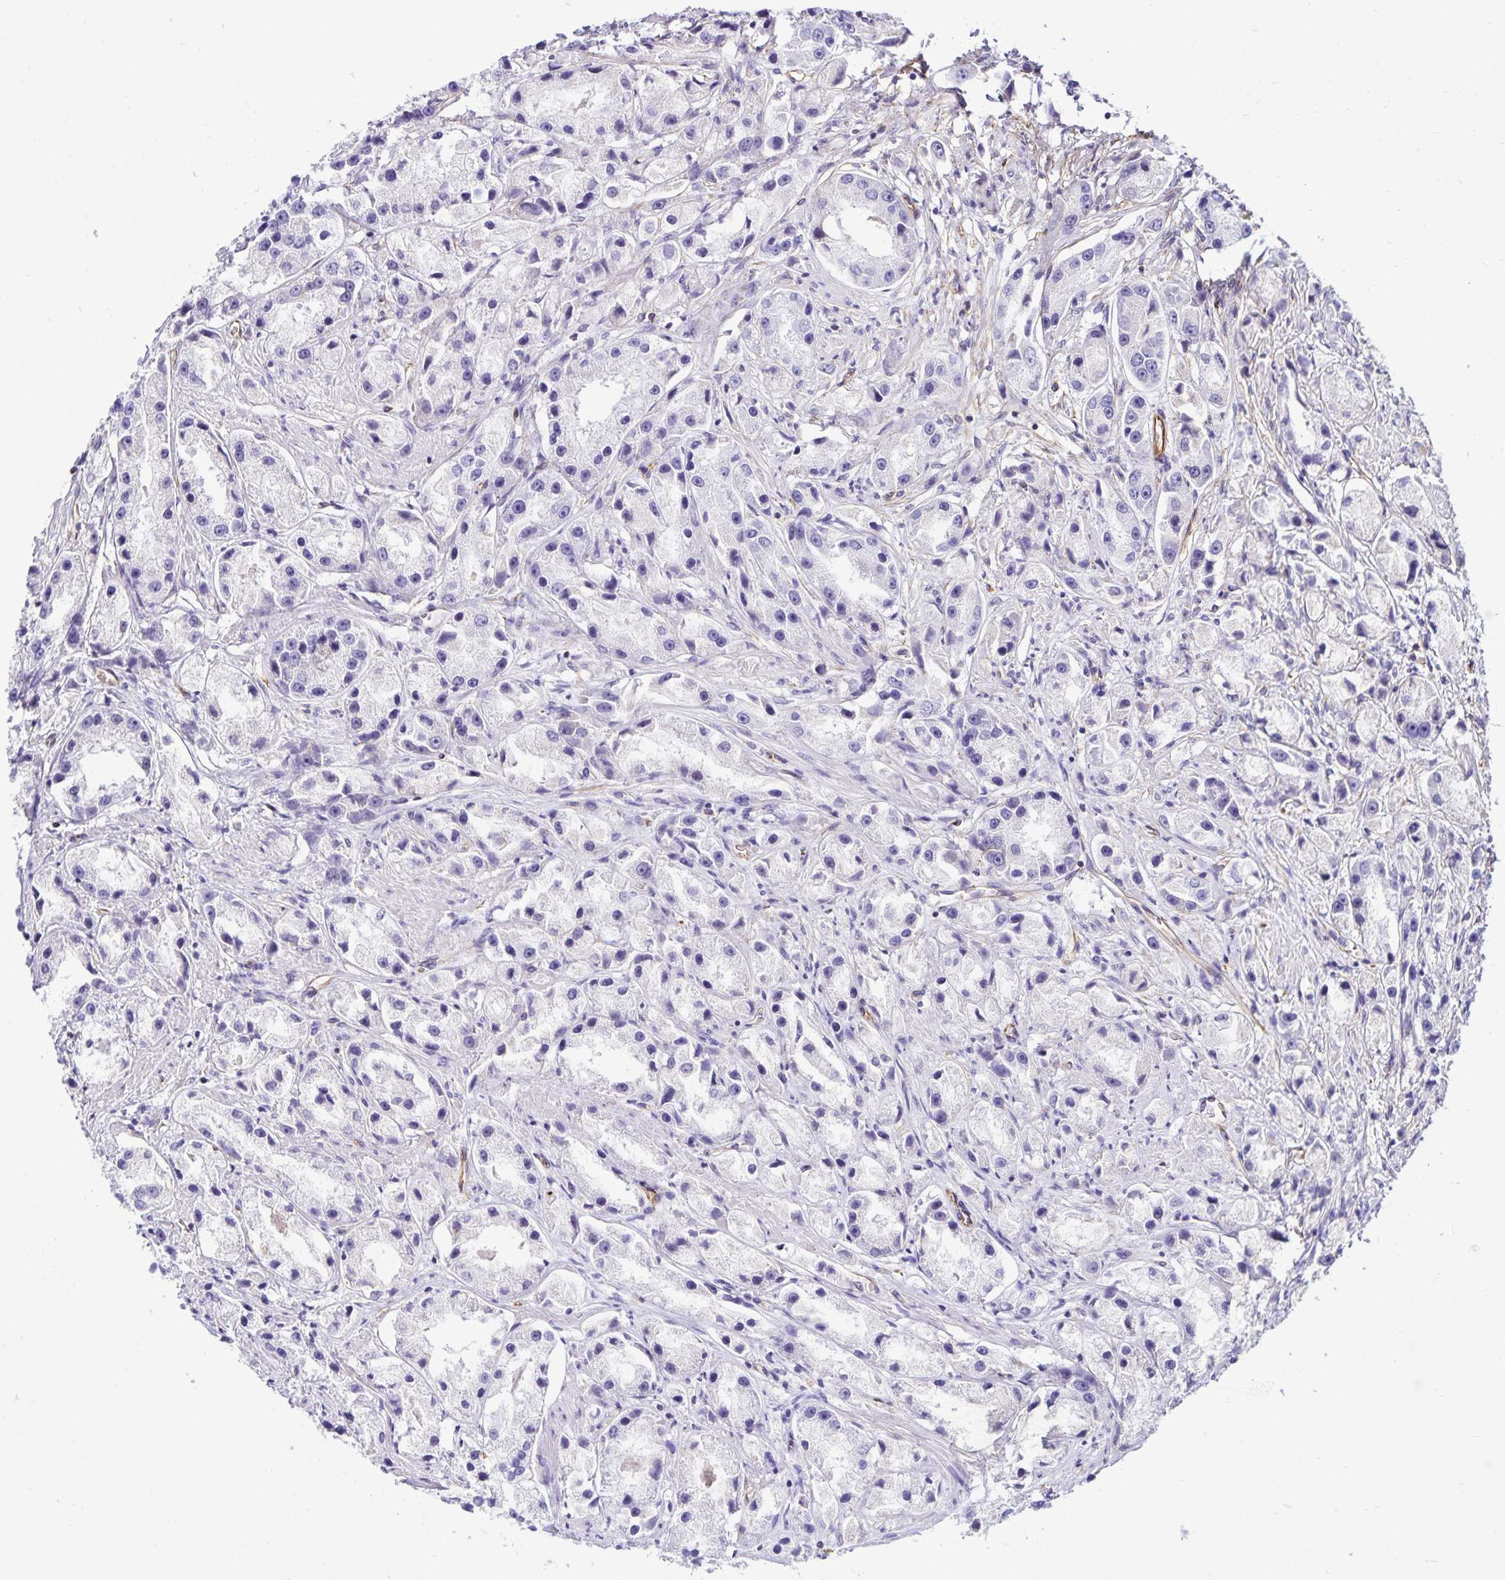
{"staining": {"intensity": "negative", "quantity": "none", "location": "none"}, "tissue": "prostate cancer", "cell_type": "Tumor cells", "image_type": "cancer", "snomed": [{"axis": "morphology", "description": "Adenocarcinoma, High grade"}, {"axis": "topography", "description": "Prostate"}], "caption": "Tumor cells show no significant protein positivity in prostate cancer (adenocarcinoma (high-grade)). (IHC, brightfield microscopy, high magnification).", "gene": "TRPV6", "patient": {"sex": "male", "age": 67}}